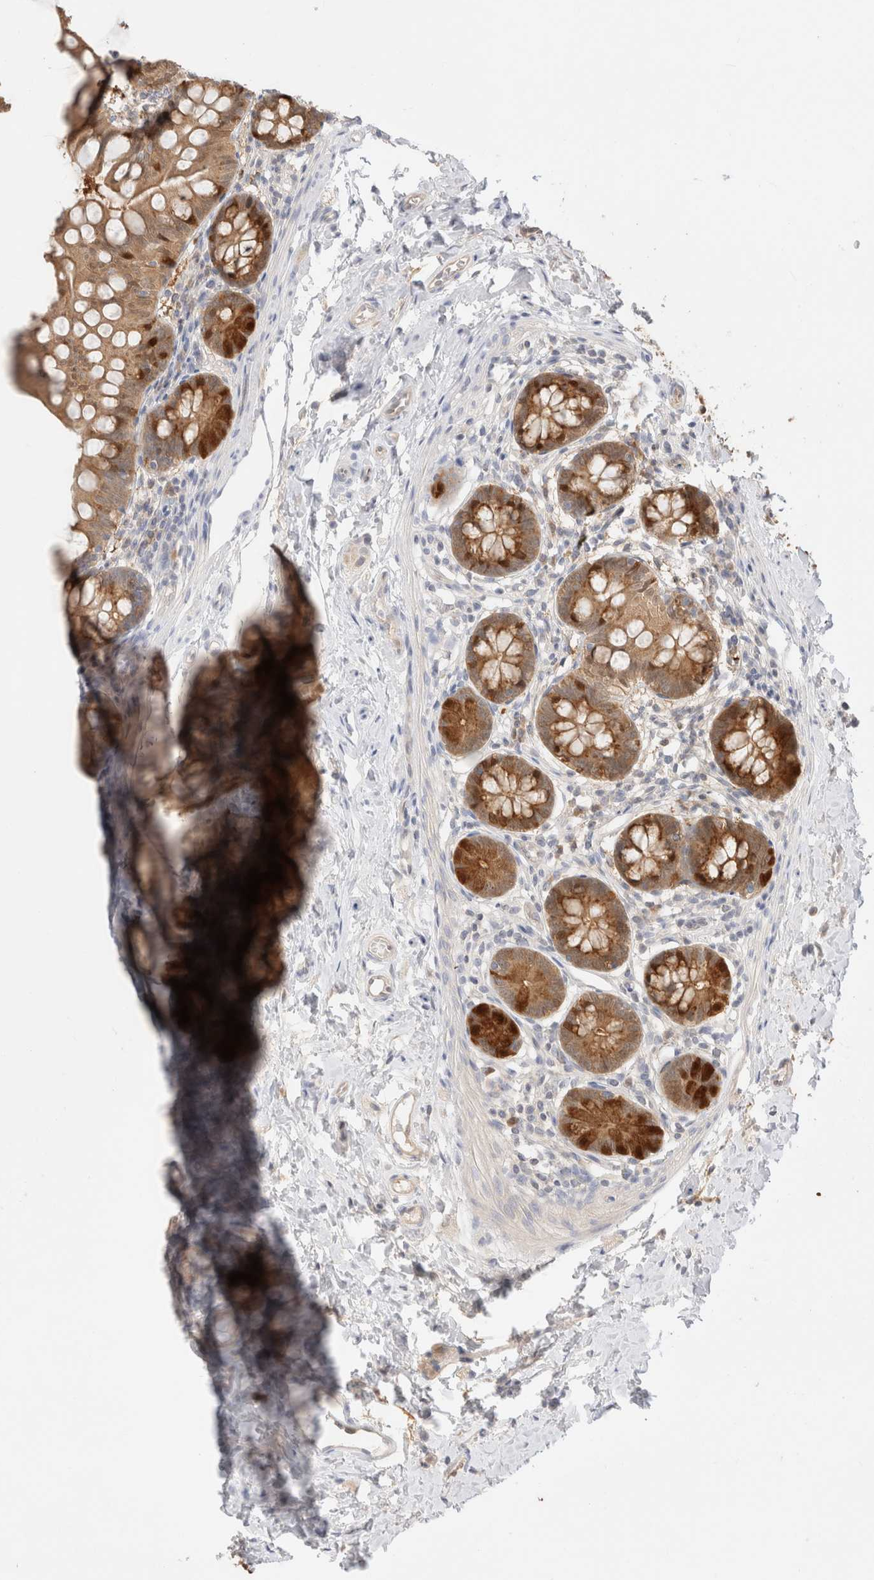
{"staining": {"intensity": "moderate", "quantity": ">75%", "location": "cytoplasmic/membranous"}, "tissue": "small intestine", "cell_type": "Glandular cells", "image_type": "normal", "snomed": [{"axis": "morphology", "description": "Normal tissue, NOS"}, {"axis": "topography", "description": "Small intestine"}], "caption": "Small intestine stained for a protein (brown) shows moderate cytoplasmic/membranous positive expression in about >75% of glandular cells.", "gene": "EFCAB13", "patient": {"sex": "male", "age": 7}}